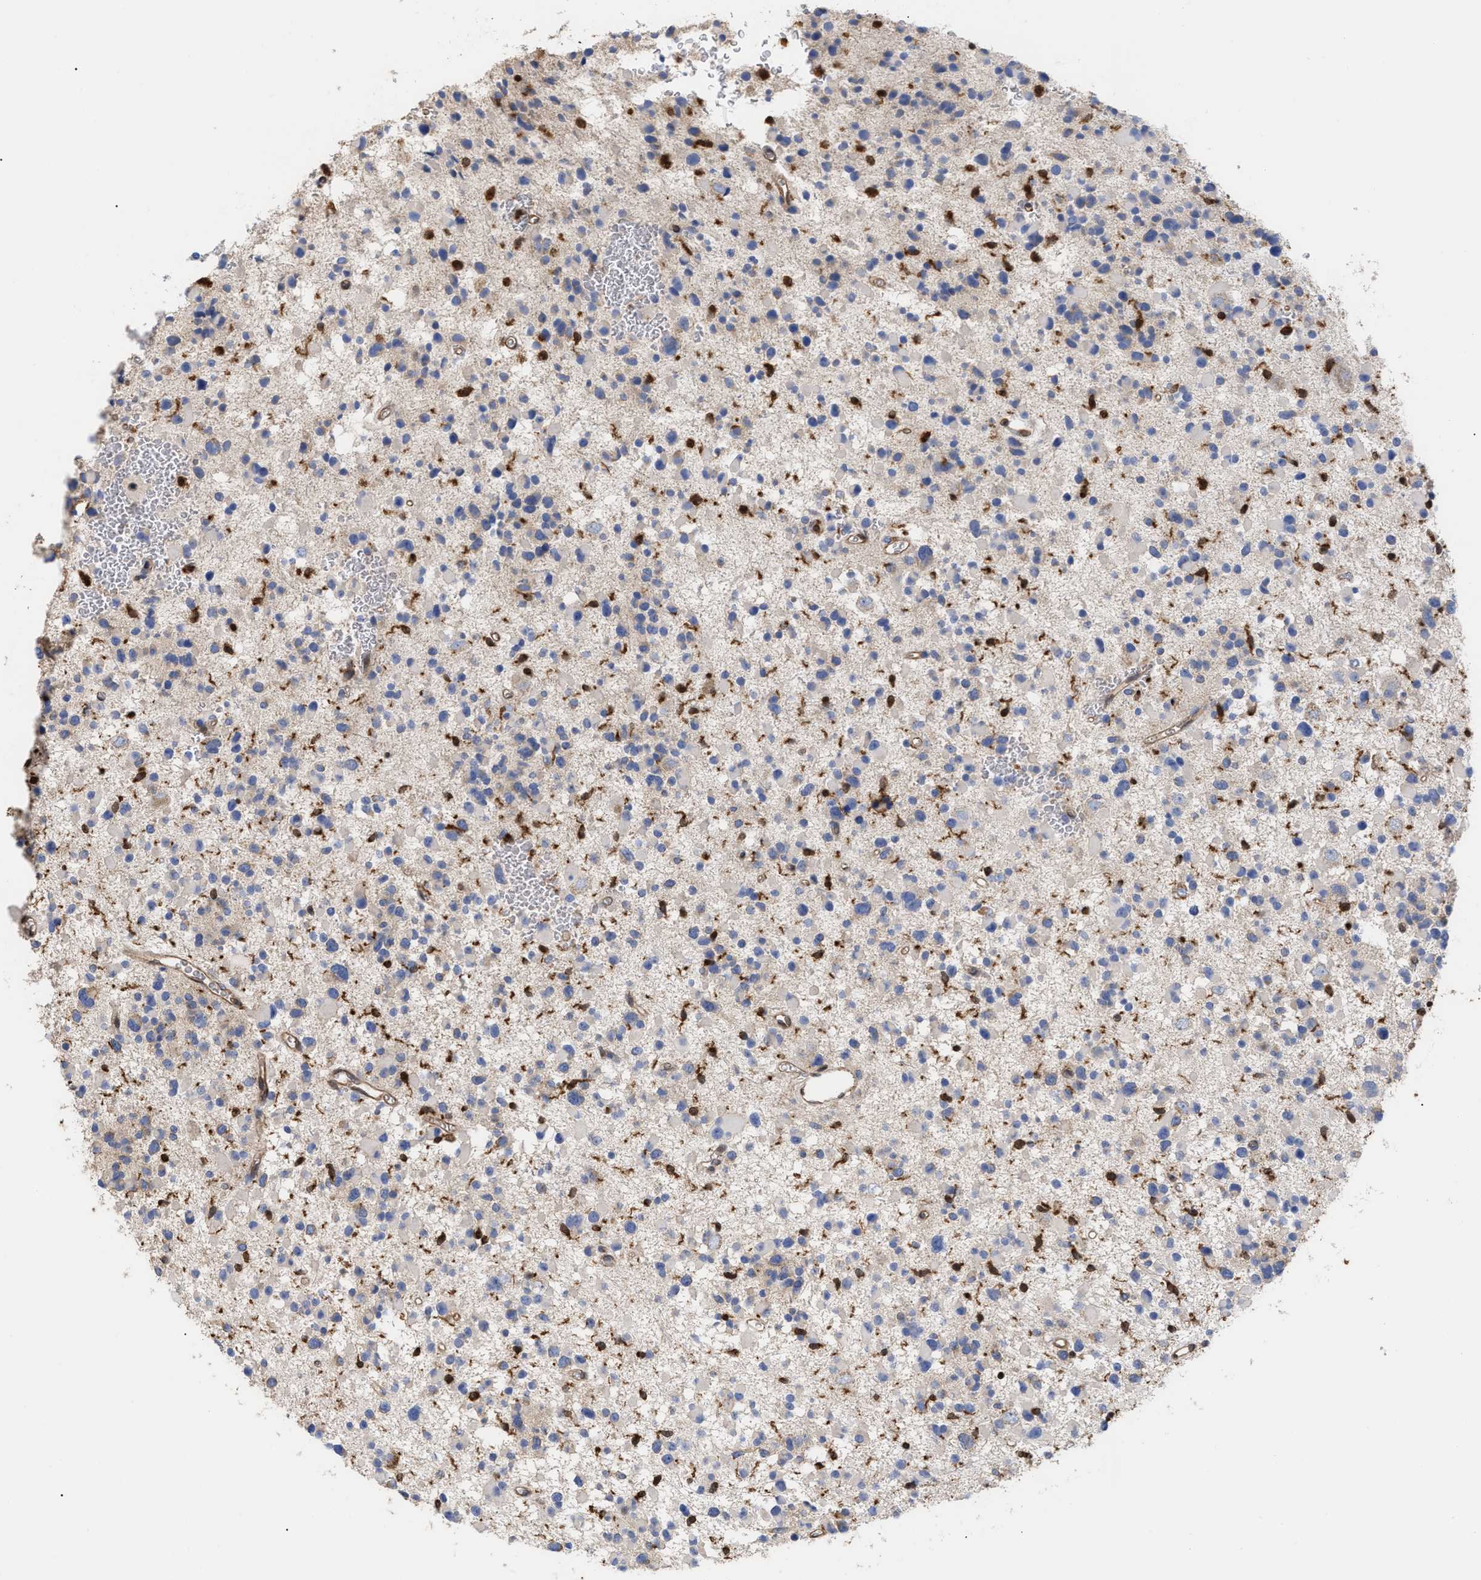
{"staining": {"intensity": "negative", "quantity": "none", "location": "none"}, "tissue": "glioma", "cell_type": "Tumor cells", "image_type": "cancer", "snomed": [{"axis": "morphology", "description": "Glioma, malignant, Low grade"}, {"axis": "topography", "description": "Brain"}], "caption": "DAB immunohistochemical staining of glioma exhibits no significant staining in tumor cells. (Brightfield microscopy of DAB (3,3'-diaminobenzidine) IHC at high magnification).", "gene": "GIMAP4", "patient": {"sex": "female", "age": 22}}